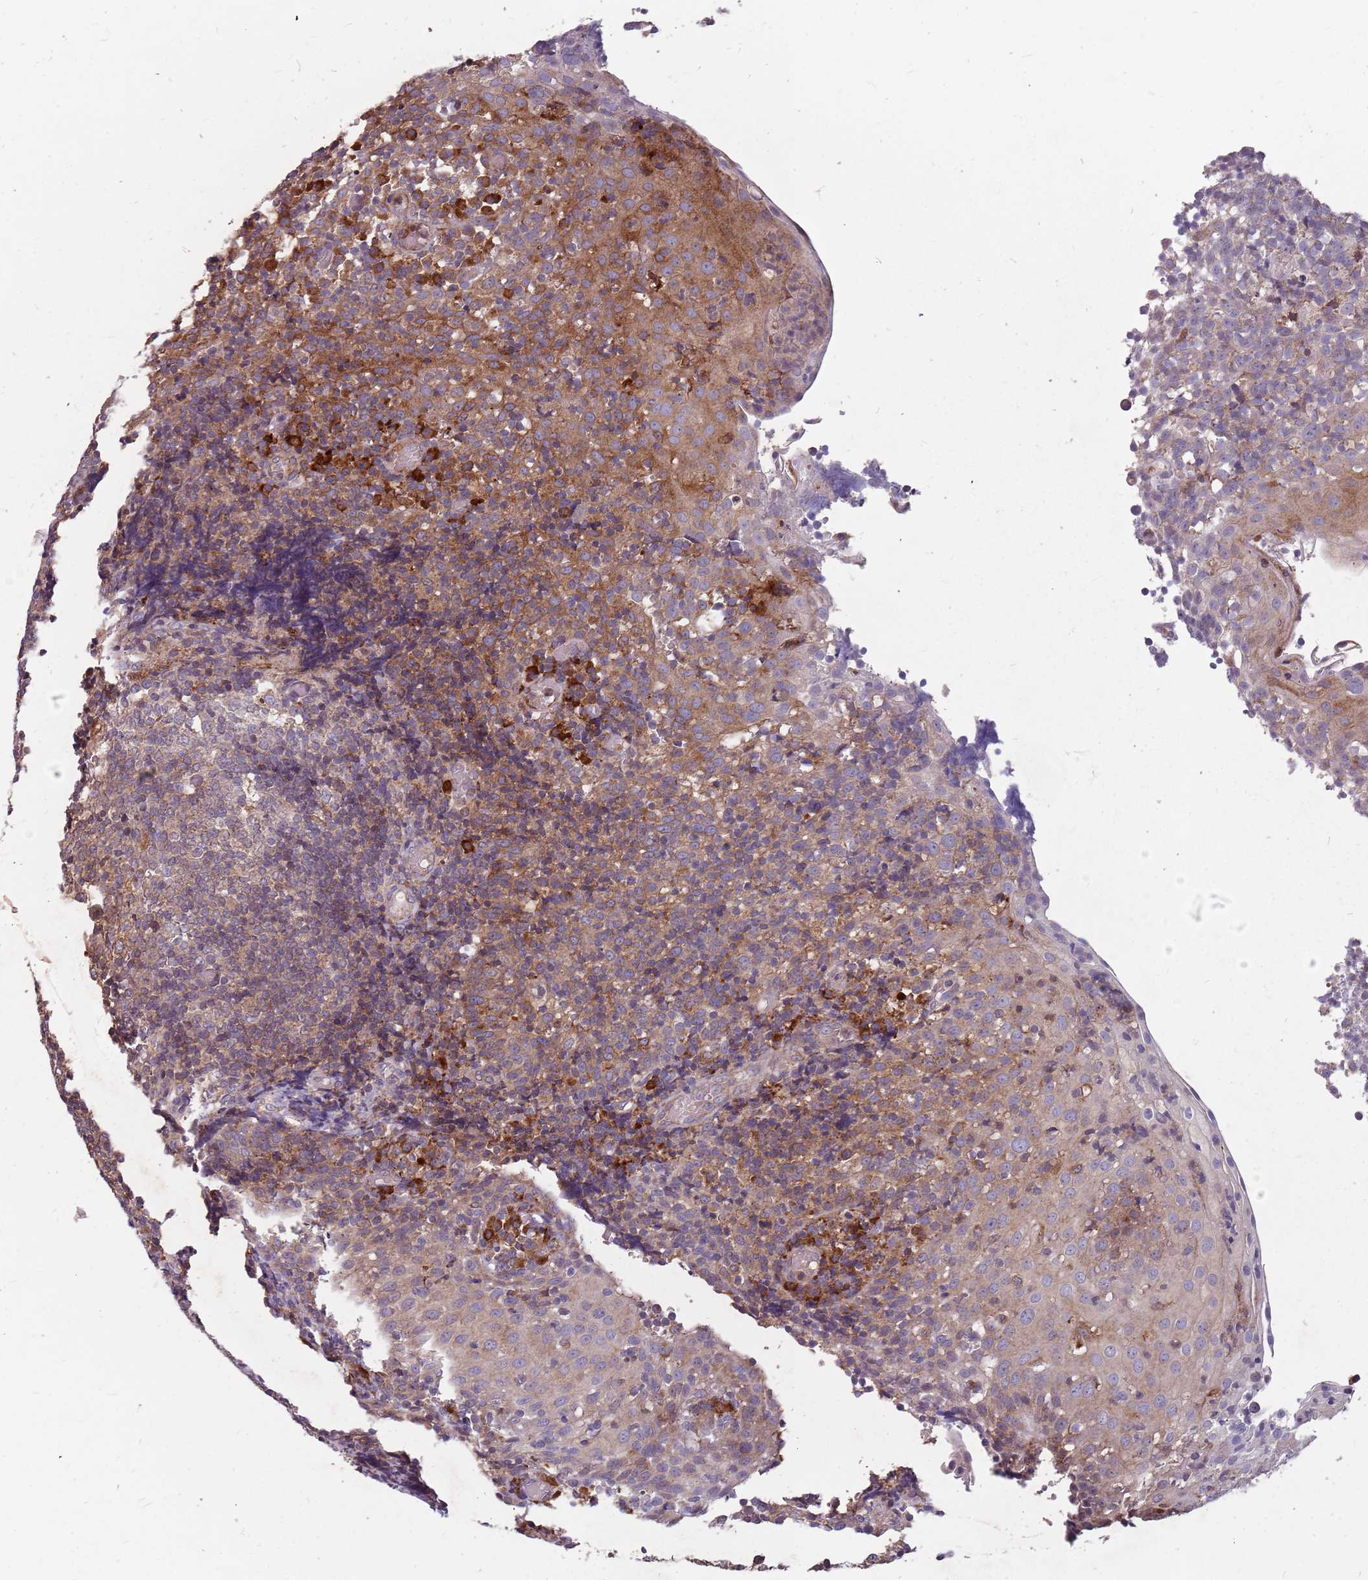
{"staining": {"intensity": "weak", "quantity": ">75%", "location": "cytoplasmic/membranous"}, "tissue": "tonsil", "cell_type": "Germinal center cells", "image_type": "normal", "snomed": [{"axis": "morphology", "description": "Normal tissue, NOS"}, {"axis": "topography", "description": "Tonsil"}], "caption": "A high-resolution histopathology image shows IHC staining of unremarkable tonsil, which exhibits weak cytoplasmic/membranous expression in about >75% of germinal center cells.", "gene": "NME4", "patient": {"sex": "female", "age": 19}}